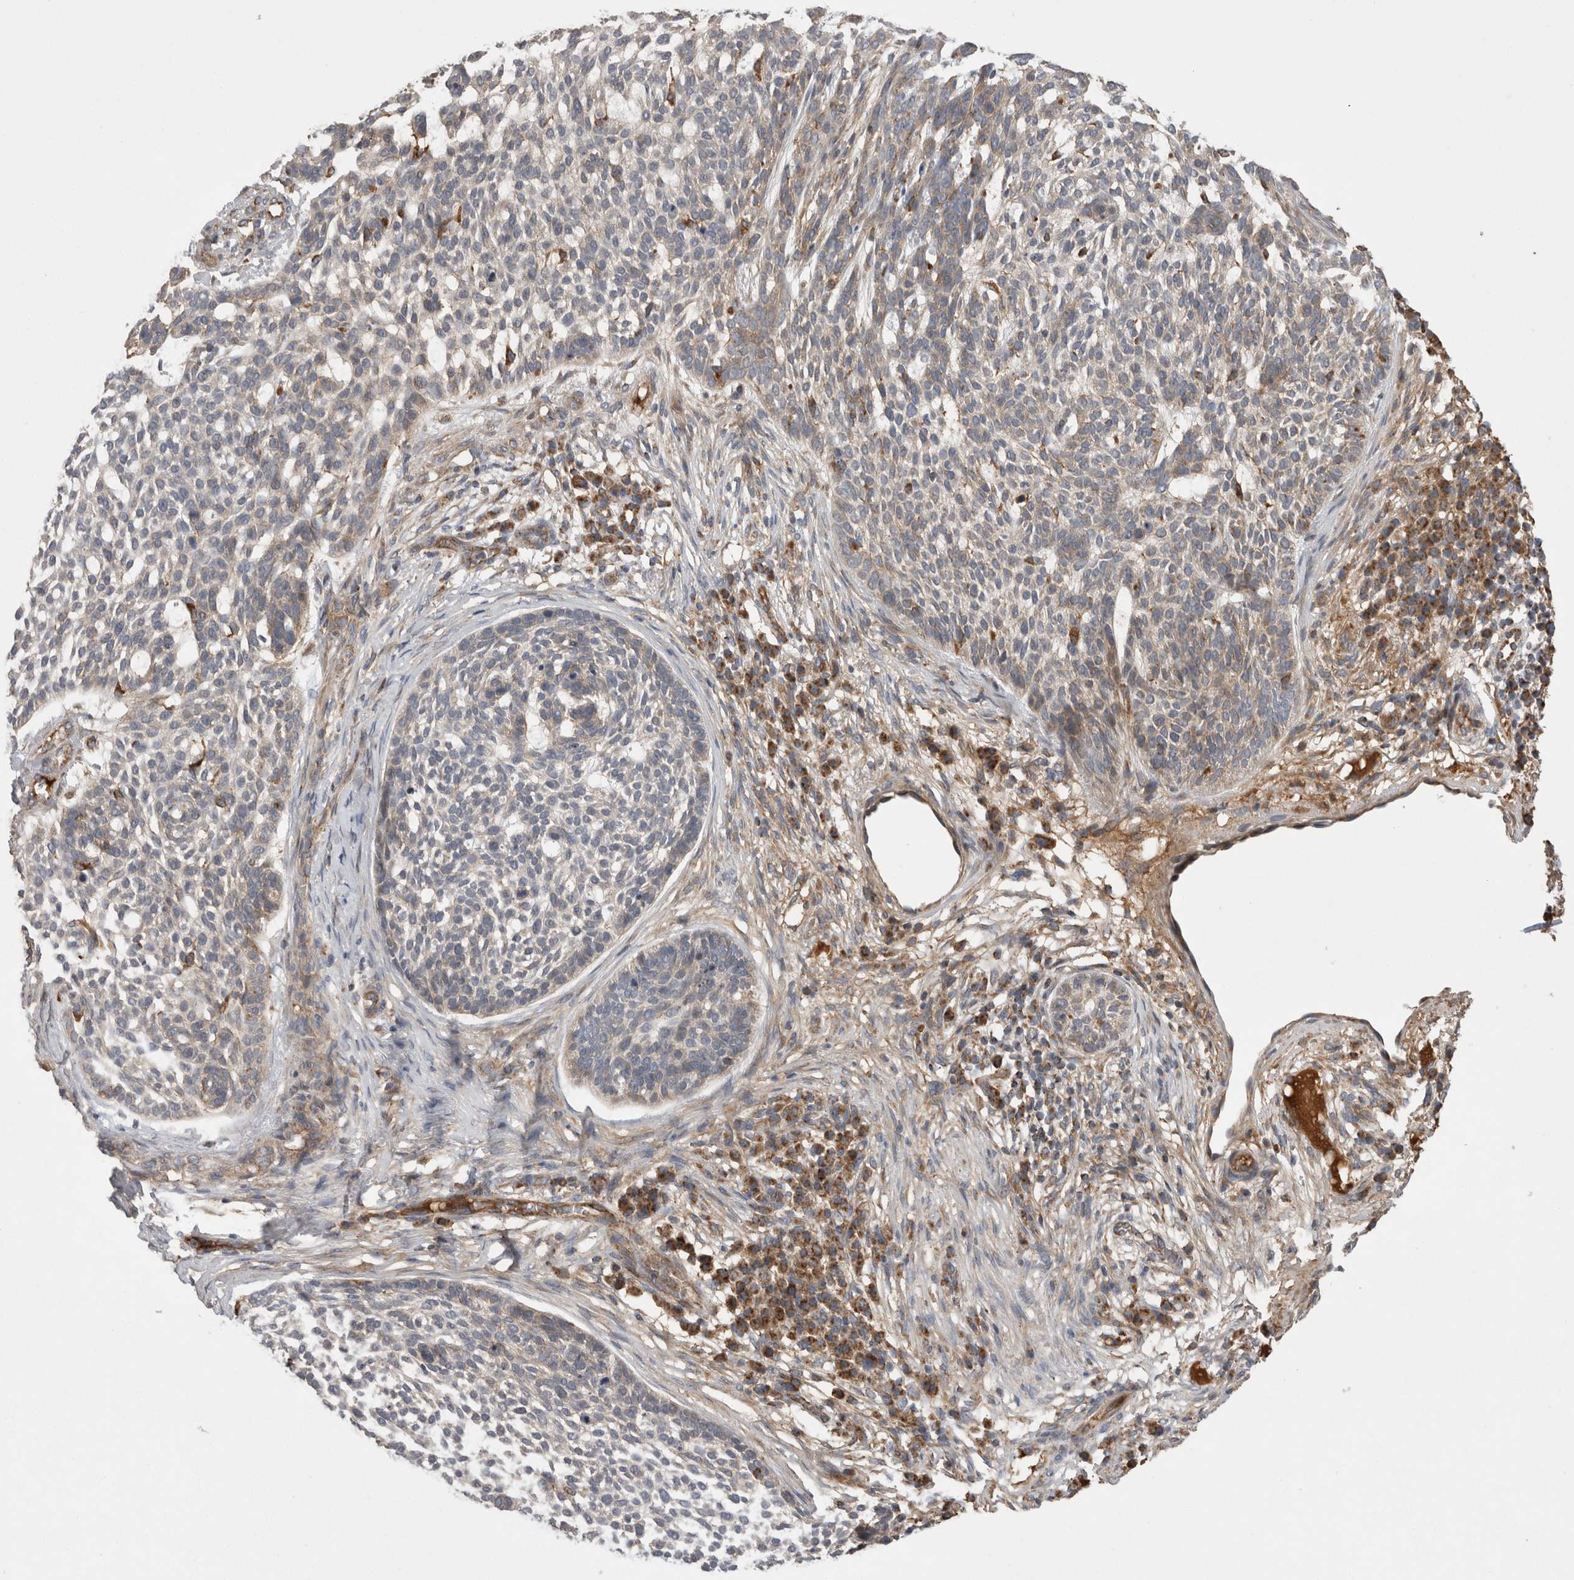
{"staining": {"intensity": "negative", "quantity": "none", "location": "none"}, "tissue": "skin cancer", "cell_type": "Tumor cells", "image_type": "cancer", "snomed": [{"axis": "morphology", "description": "Basal cell carcinoma"}, {"axis": "topography", "description": "Skin"}], "caption": "Human skin basal cell carcinoma stained for a protein using immunohistochemistry (IHC) displays no positivity in tumor cells.", "gene": "DARS2", "patient": {"sex": "female", "age": 64}}